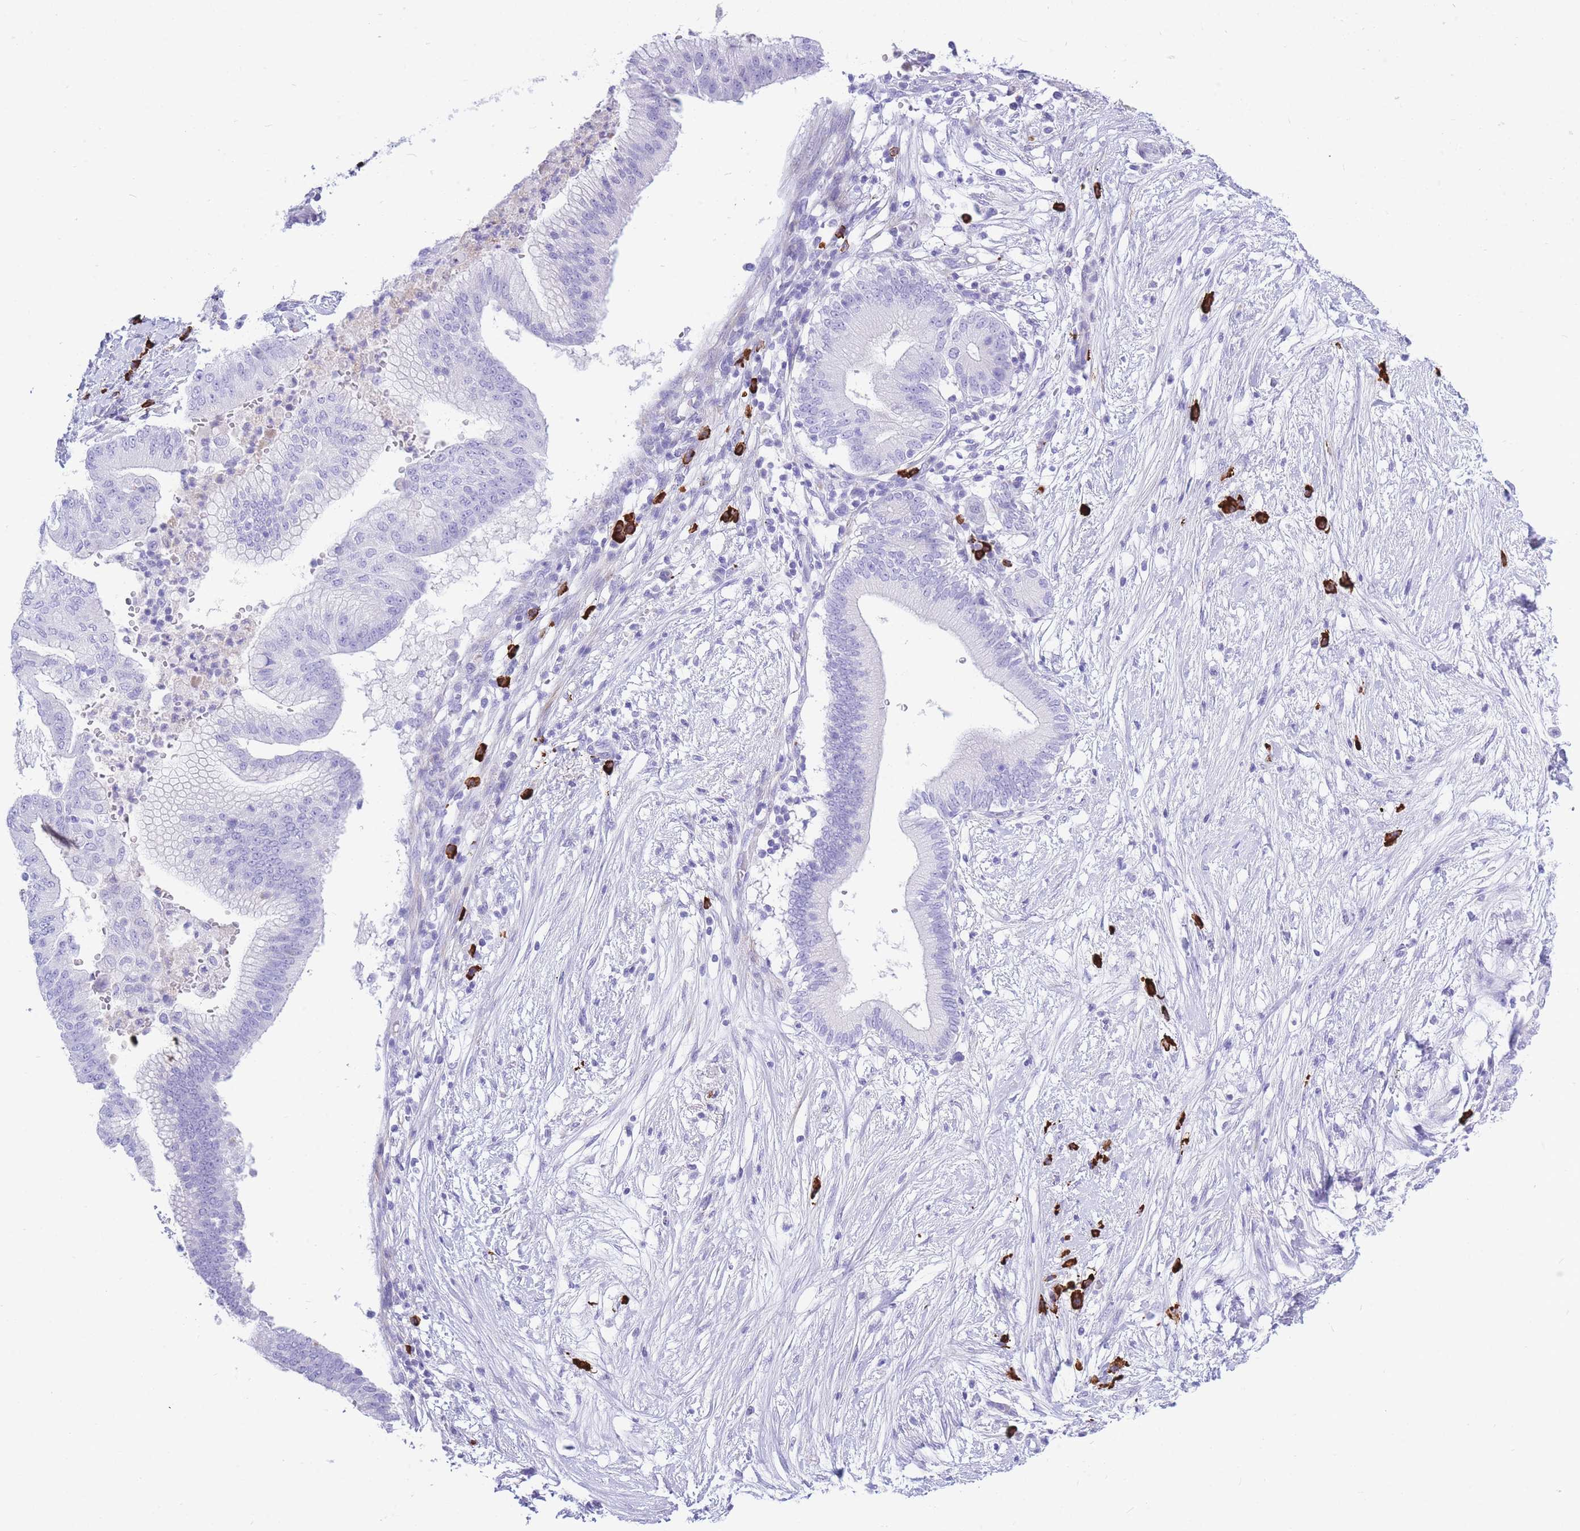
{"staining": {"intensity": "negative", "quantity": "none", "location": "none"}, "tissue": "pancreatic cancer", "cell_type": "Tumor cells", "image_type": "cancer", "snomed": [{"axis": "morphology", "description": "Adenocarcinoma, NOS"}, {"axis": "topography", "description": "Pancreas"}], "caption": "Pancreatic cancer was stained to show a protein in brown. There is no significant staining in tumor cells.", "gene": "ZFP62", "patient": {"sex": "male", "age": 68}}